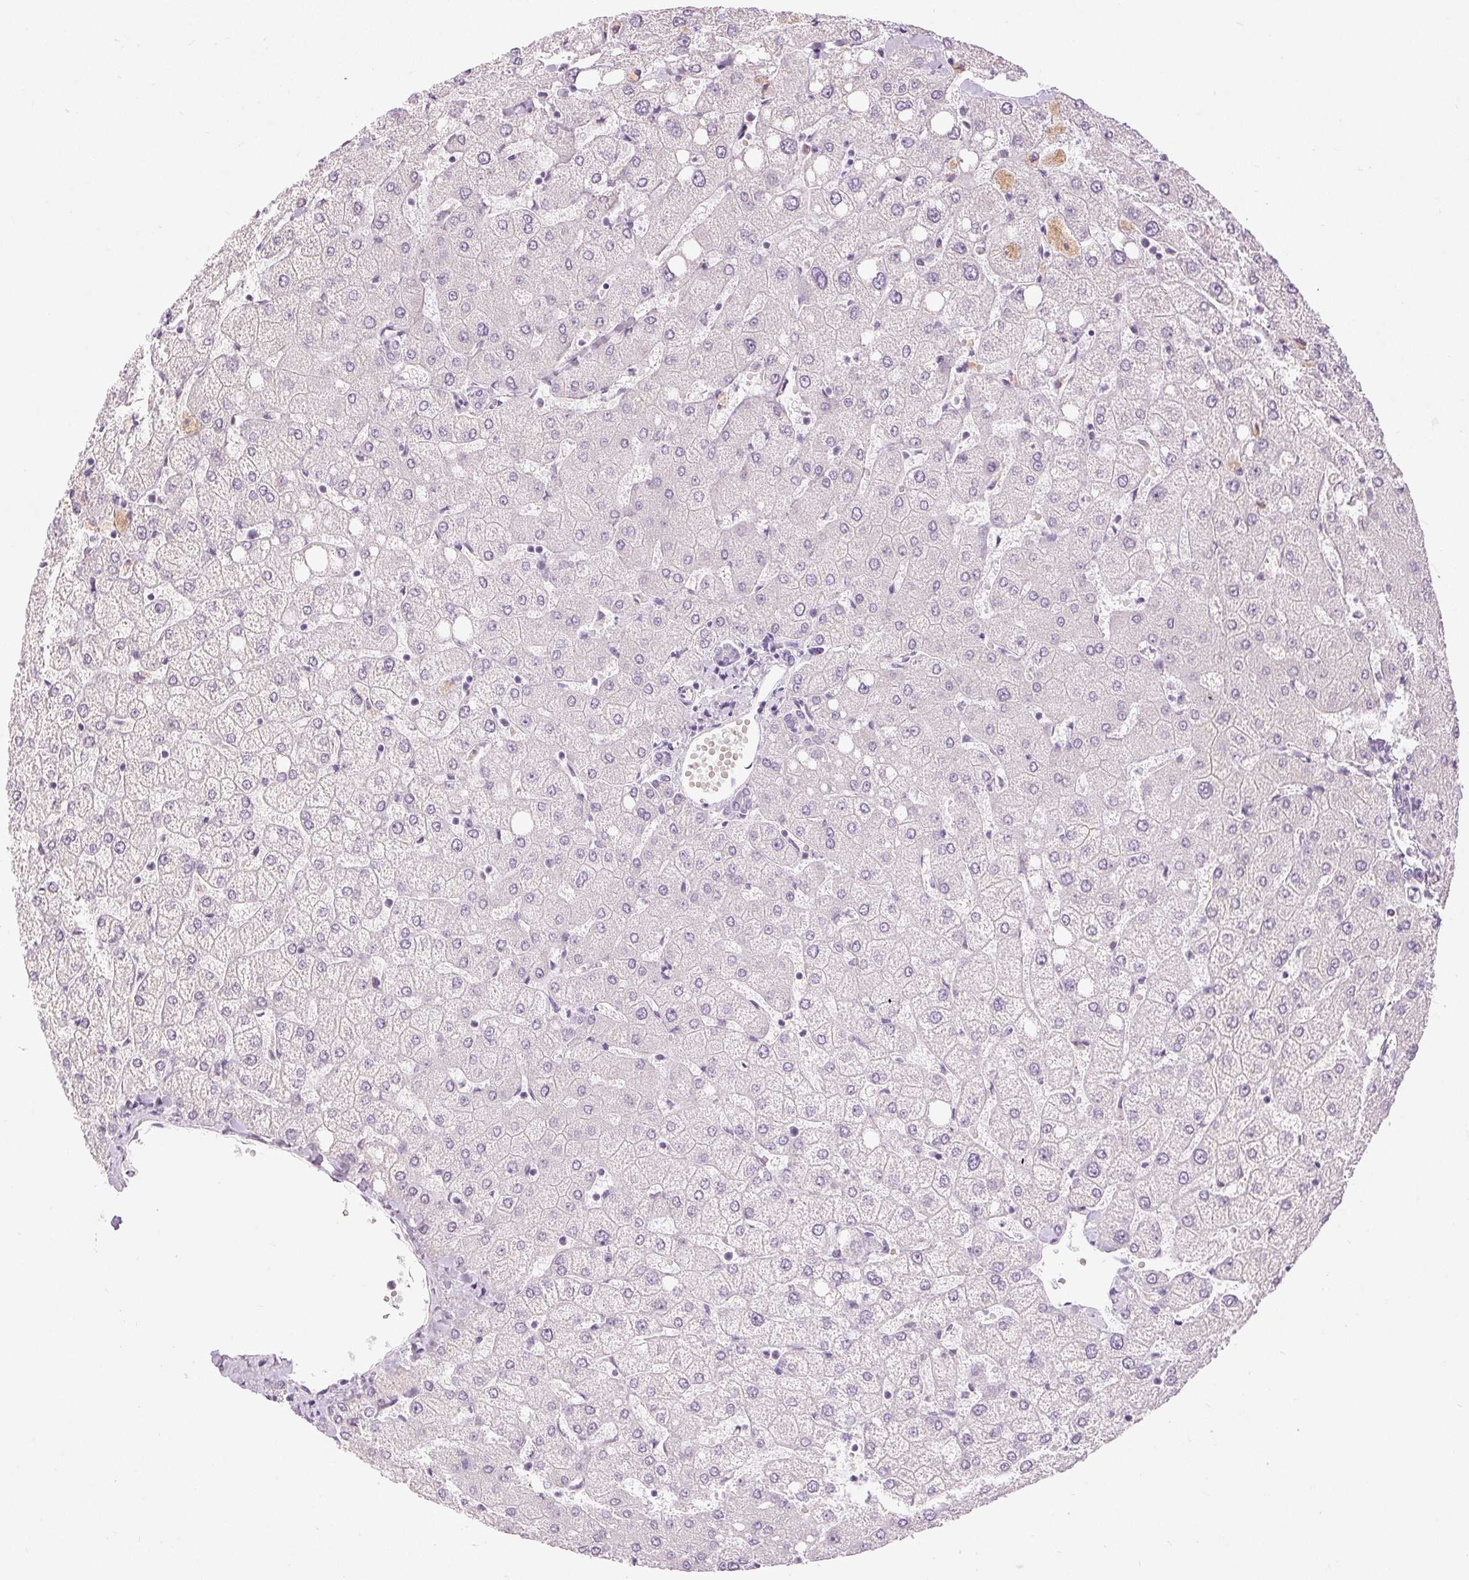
{"staining": {"intensity": "negative", "quantity": "none", "location": "none"}, "tissue": "liver", "cell_type": "Cholangiocytes", "image_type": "normal", "snomed": [{"axis": "morphology", "description": "Normal tissue, NOS"}, {"axis": "topography", "description": "Liver"}], "caption": "Liver stained for a protein using IHC displays no expression cholangiocytes.", "gene": "DSG3", "patient": {"sex": "female", "age": 54}}